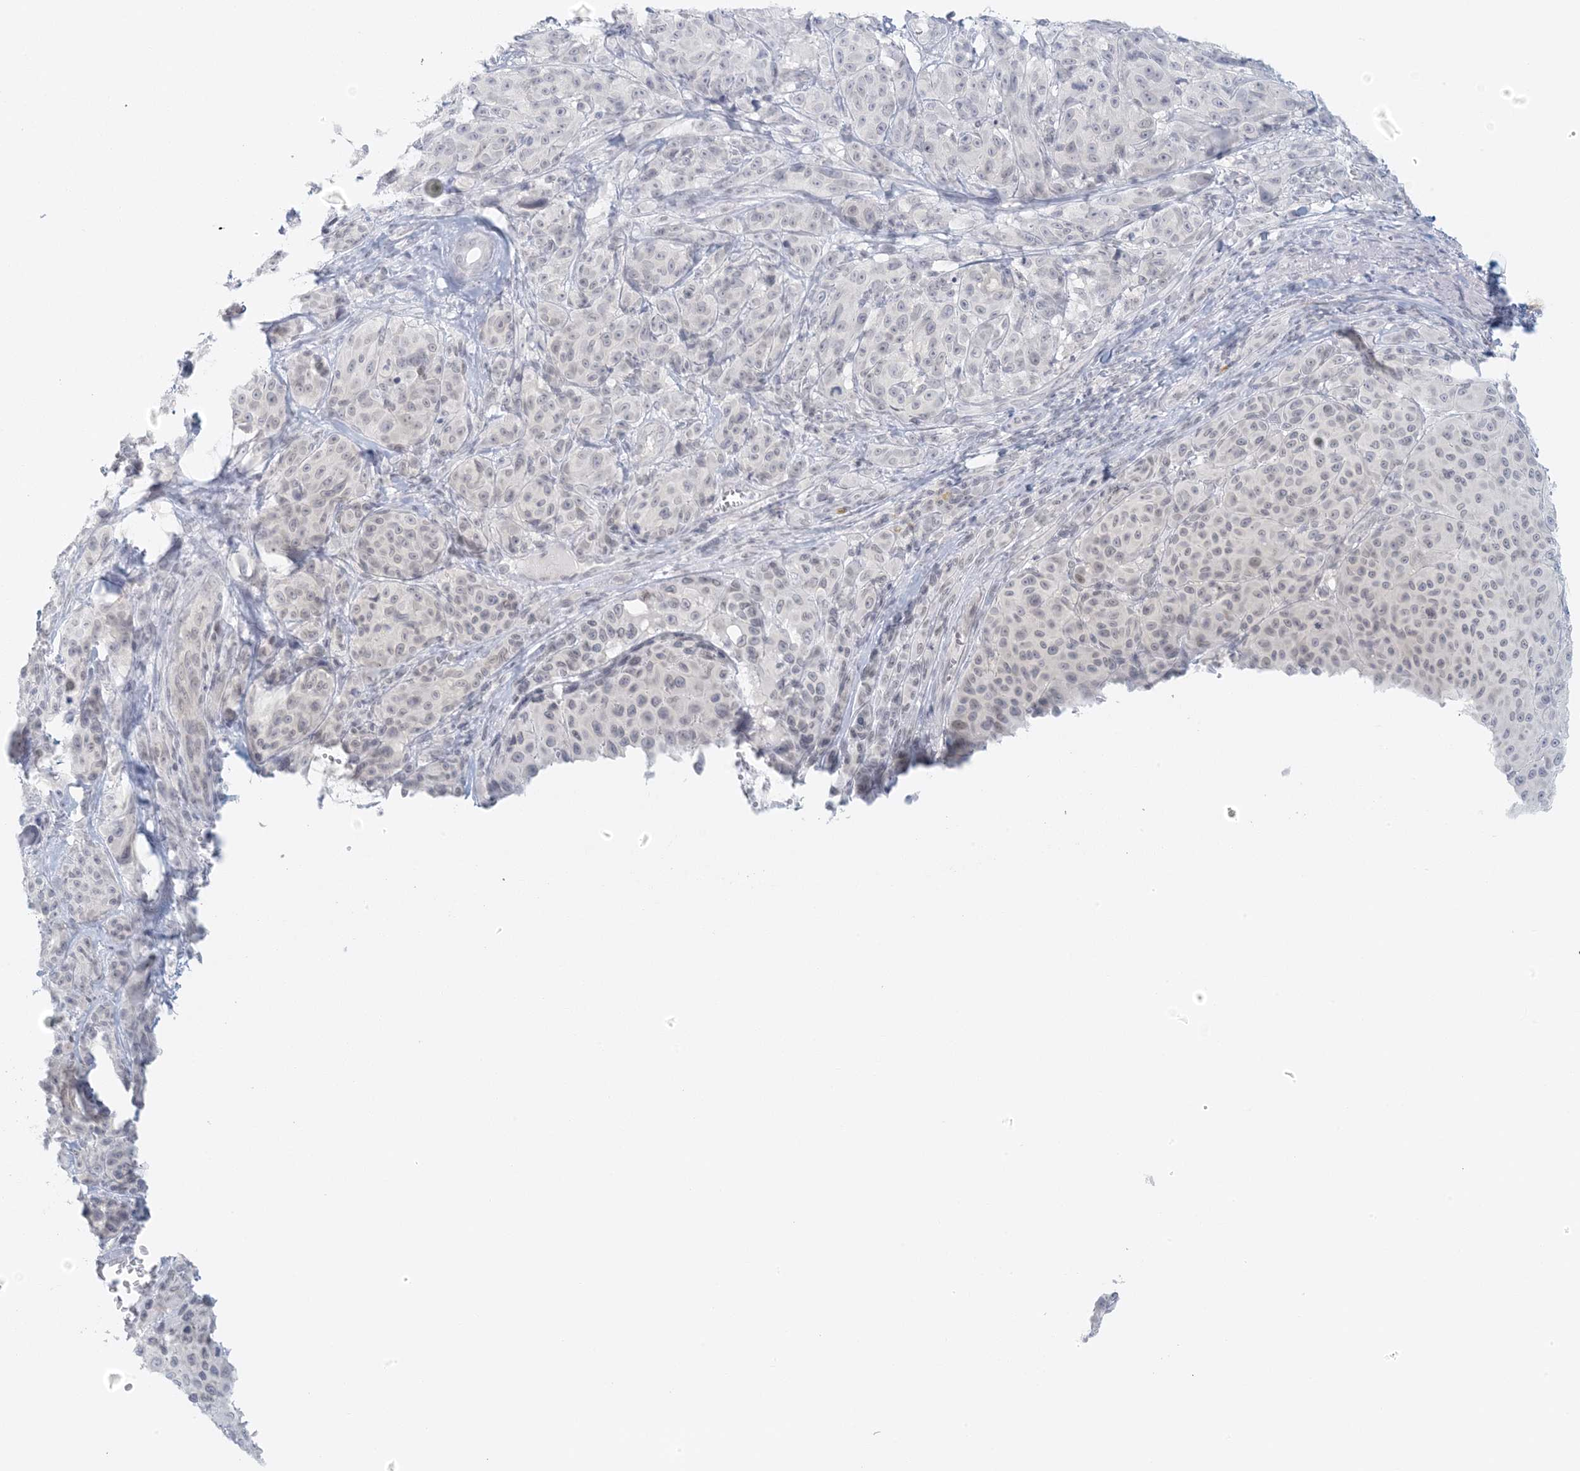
{"staining": {"intensity": "negative", "quantity": "none", "location": "none"}, "tissue": "melanoma", "cell_type": "Tumor cells", "image_type": "cancer", "snomed": [{"axis": "morphology", "description": "Malignant melanoma, NOS"}, {"axis": "topography", "description": "Skin"}], "caption": "The immunohistochemistry micrograph has no significant staining in tumor cells of malignant melanoma tissue.", "gene": "LIPT1", "patient": {"sex": "male", "age": 73}}